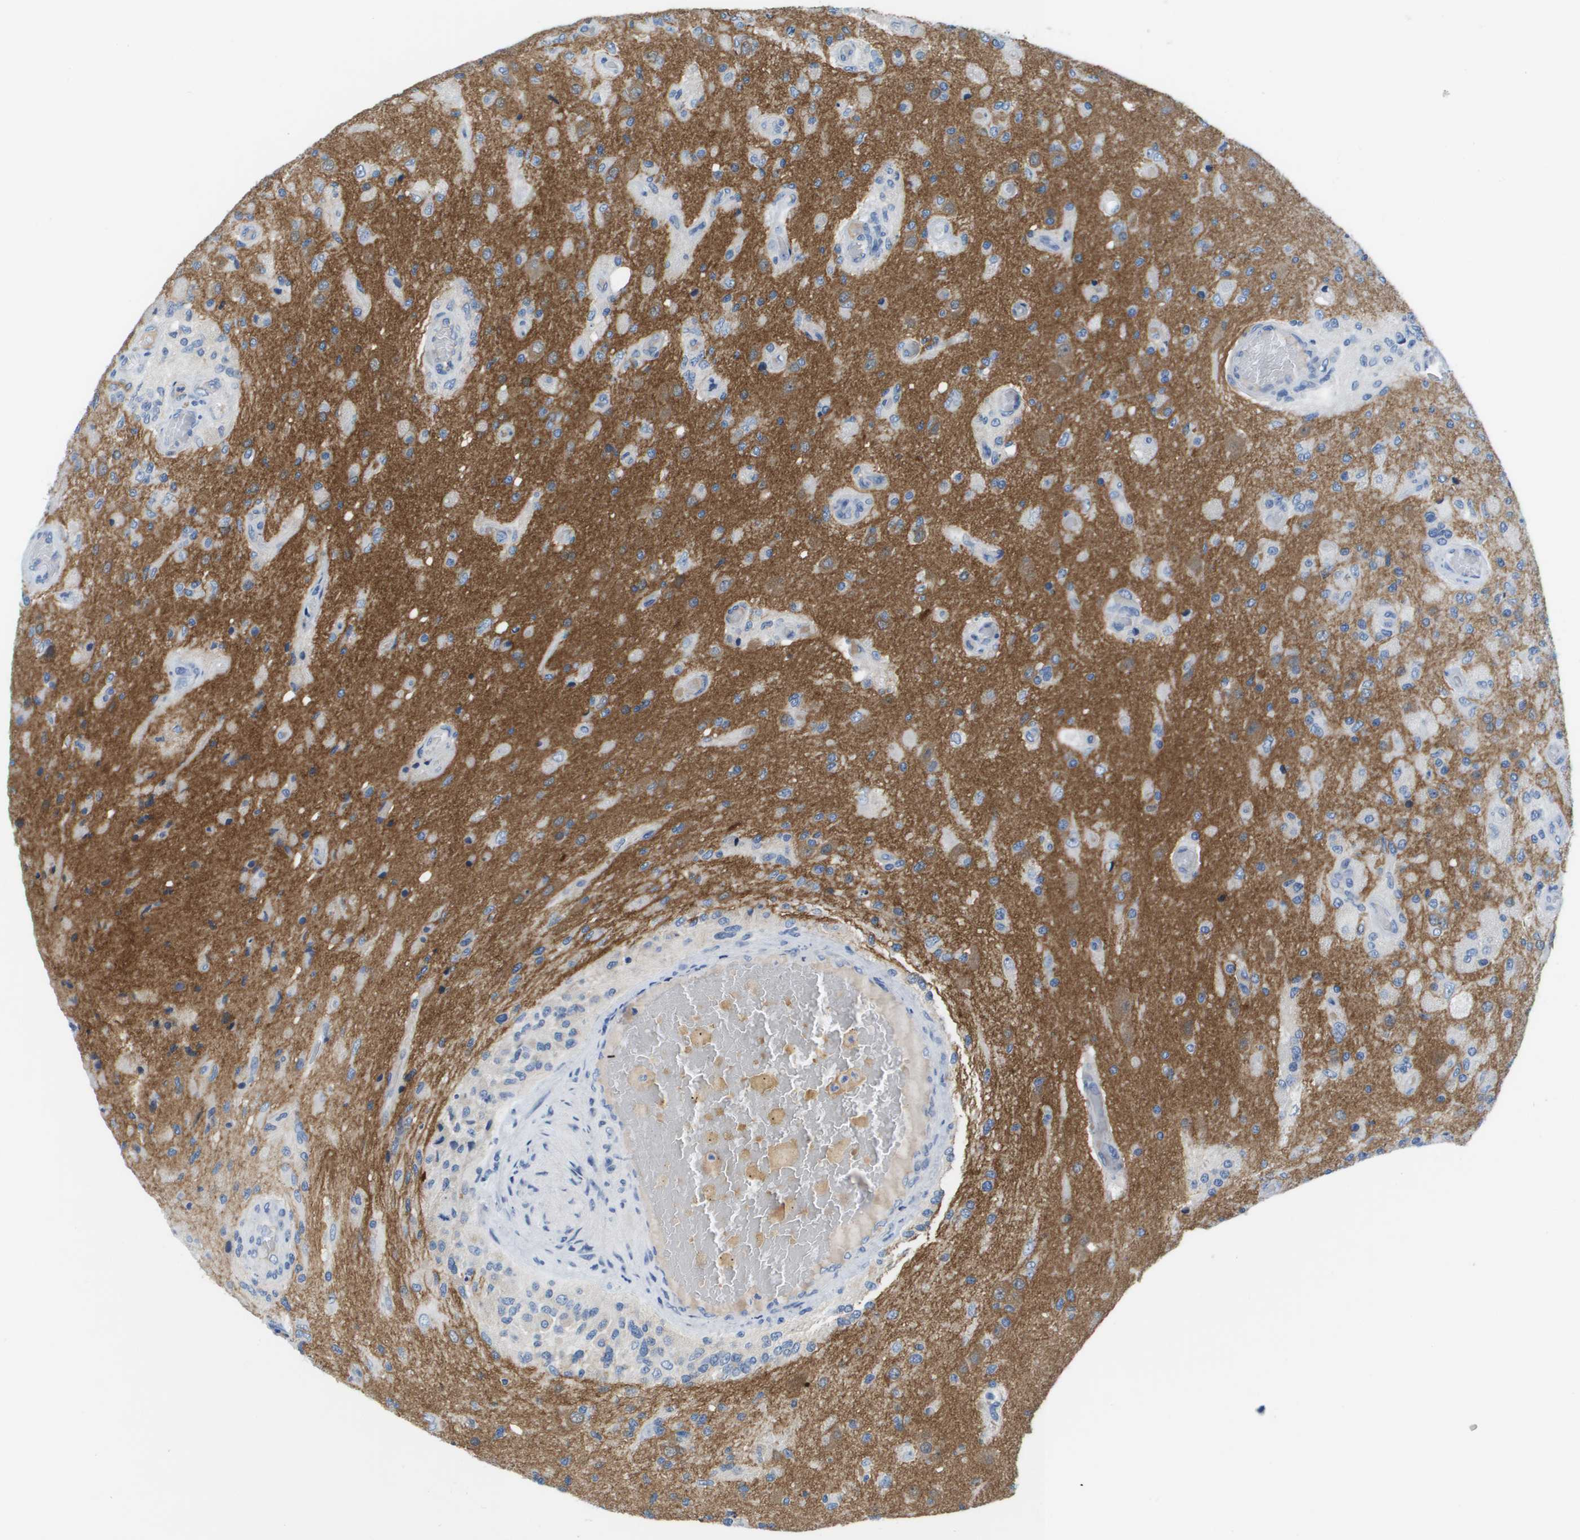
{"staining": {"intensity": "negative", "quantity": "none", "location": "none"}, "tissue": "glioma", "cell_type": "Tumor cells", "image_type": "cancer", "snomed": [{"axis": "morphology", "description": "Normal tissue, NOS"}, {"axis": "morphology", "description": "Glioma, malignant, High grade"}, {"axis": "topography", "description": "Cerebral cortex"}], "caption": "DAB (3,3'-diaminobenzidine) immunohistochemical staining of human glioma displays no significant expression in tumor cells. (DAB (3,3'-diaminobenzidine) immunohistochemistry (IHC), high magnification).", "gene": "NCS1", "patient": {"sex": "male", "age": 77}}